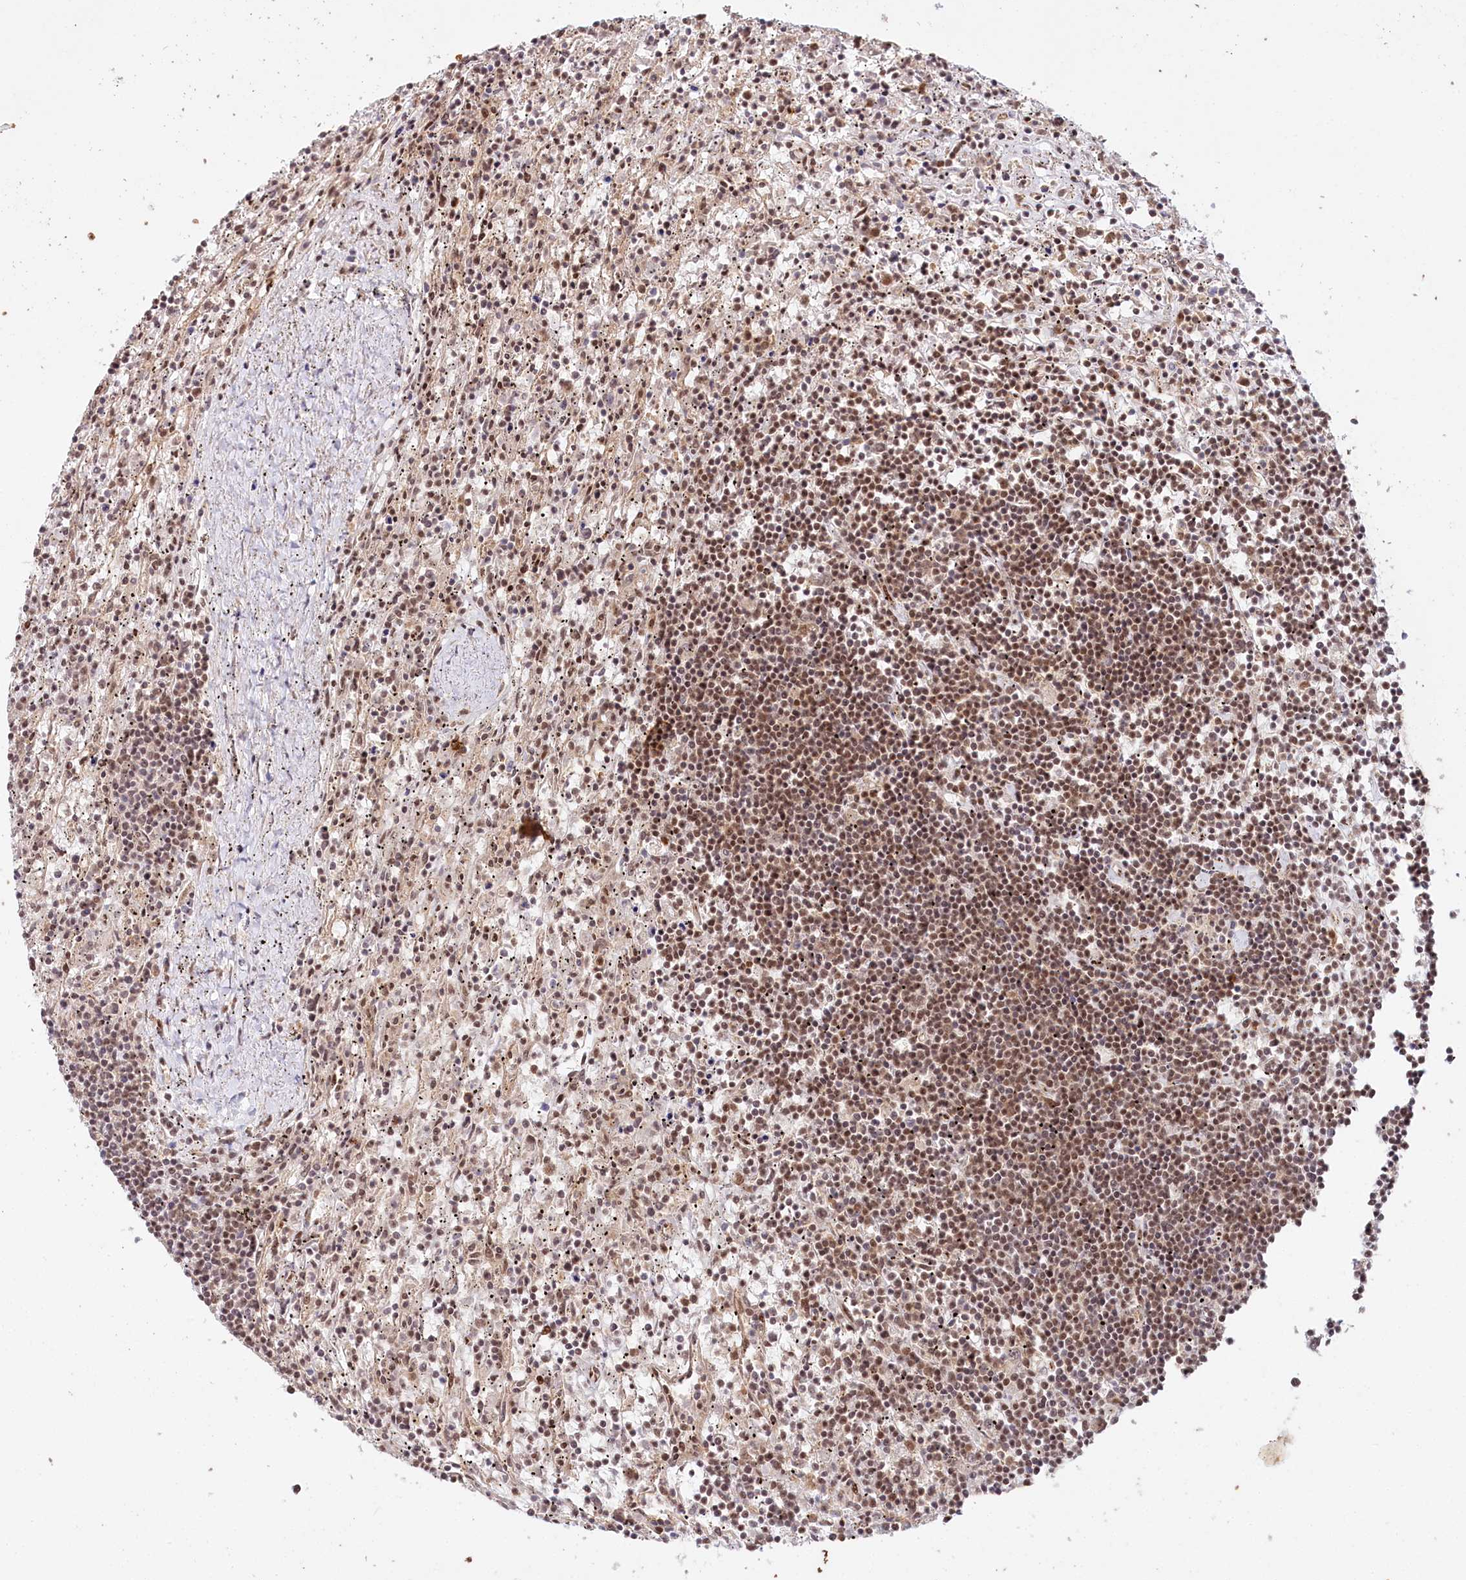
{"staining": {"intensity": "moderate", "quantity": ">75%", "location": "cytoplasmic/membranous,nuclear"}, "tissue": "lymphoma", "cell_type": "Tumor cells", "image_type": "cancer", "snomed": [{"axis": "morphology", "description": "Malignant lymphoma, non-Hodgkin's type, Low grade"}, {"axis": "topography", "description": "Spleen"}], "caption": "An IHC image of tumor tissue is shown. Protein staining in brown labels moderate cytoplasmic/membranous and nuclear positivity in lymphoma within tumor cells.", "gene": "CCDC65", "patient": {"sex": "male", "age": 76}}